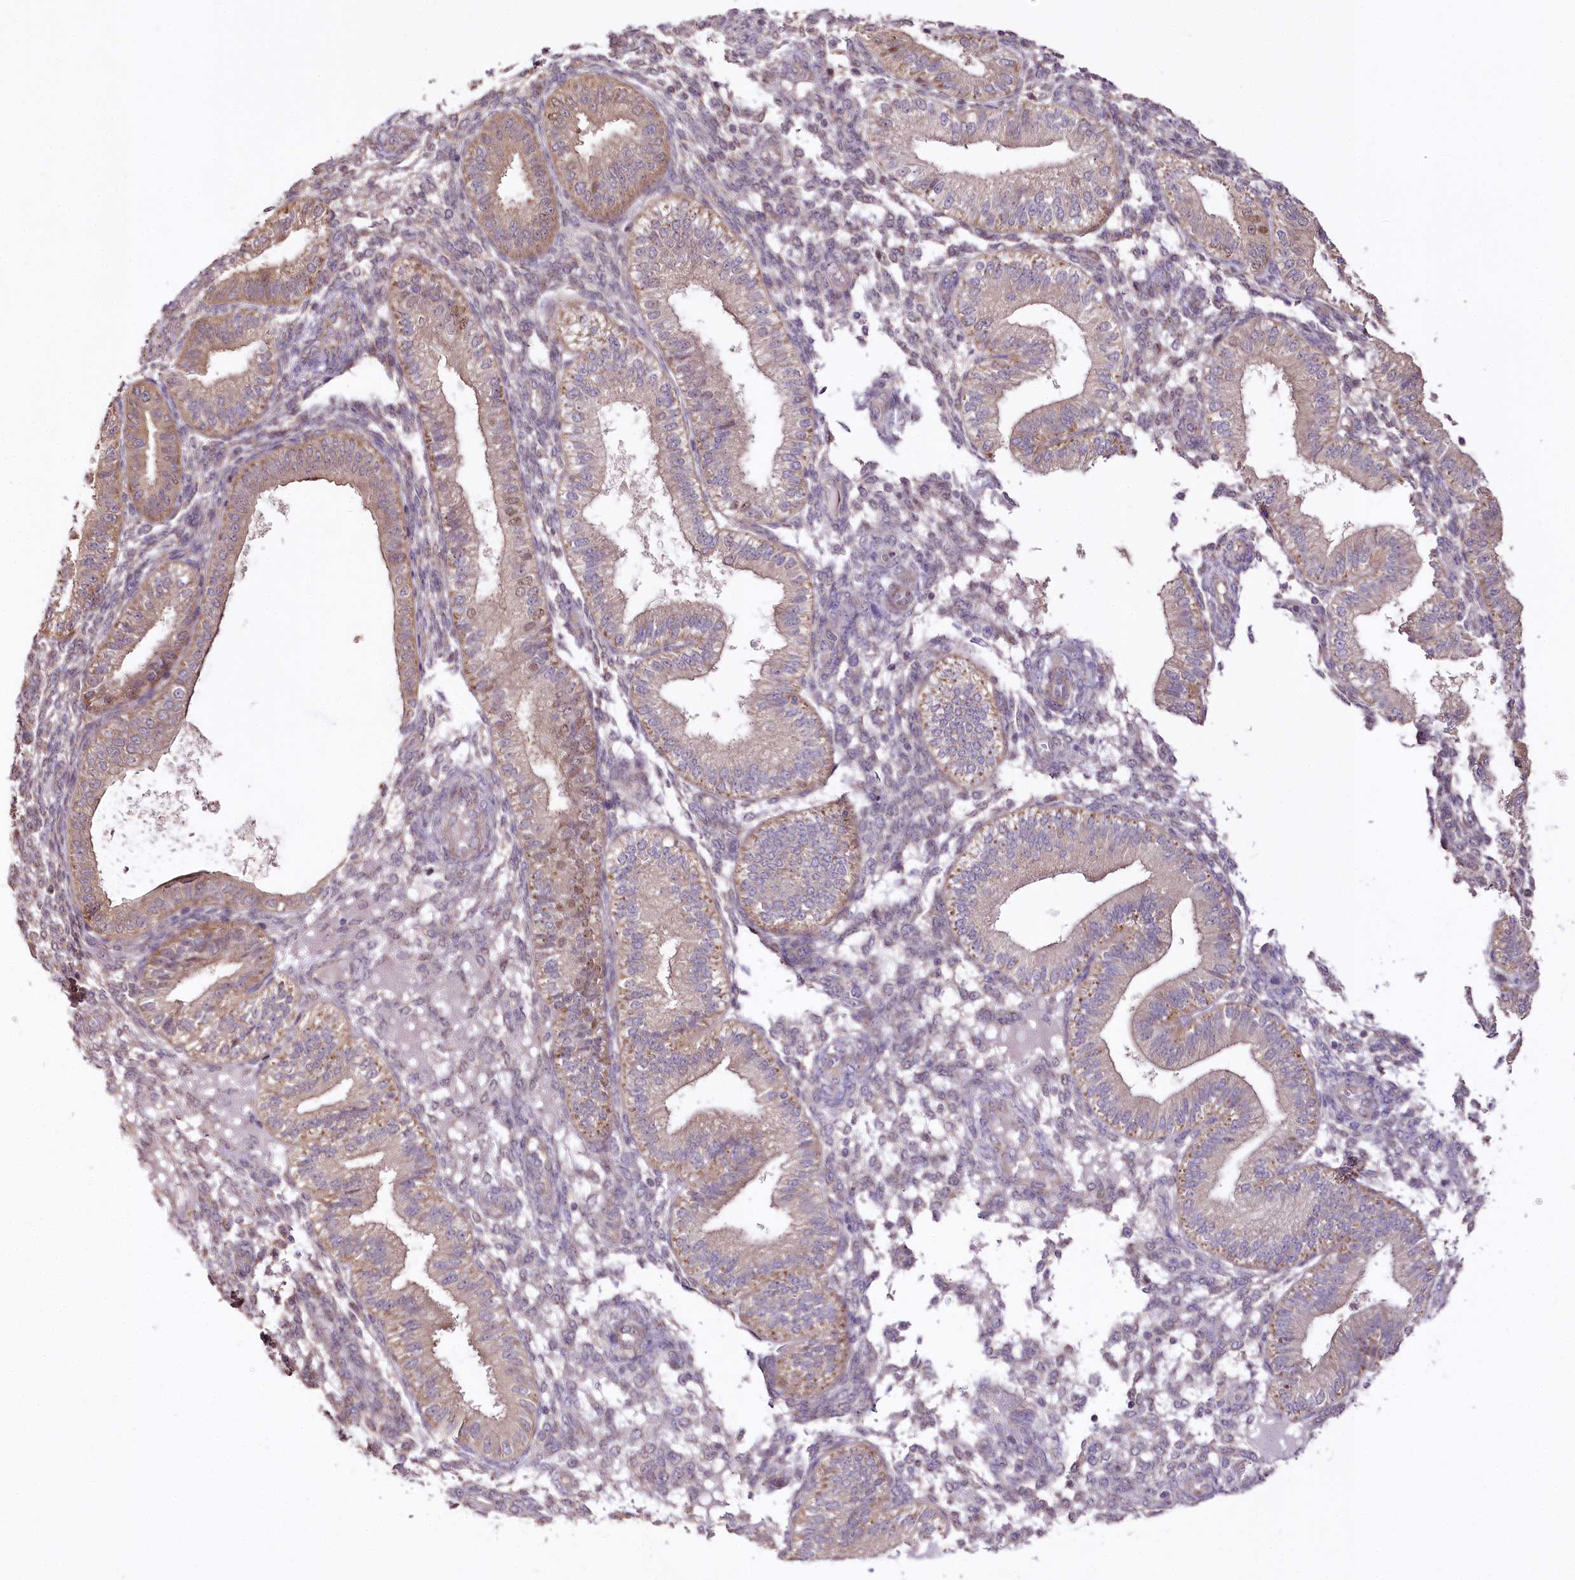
{"staining": {"intensity": "negative", "quantity": "none", "location": "none"}, "tissue": "endometrium", "cell_type": "Cells in endometrial stroma", "image_type": "normal", "snomed": [{"axis": "morphology", "description": "Normal tissue, NOS"}, {"axis": "topography", "description": "Endometrium"}], "caption": "This is an immunohistochemistry image of unremarkable endometrium. There is no staining in cells in endometrial stroma.", "gene": "ZNF226", "patient": {"sex": "female", "age": 39}}